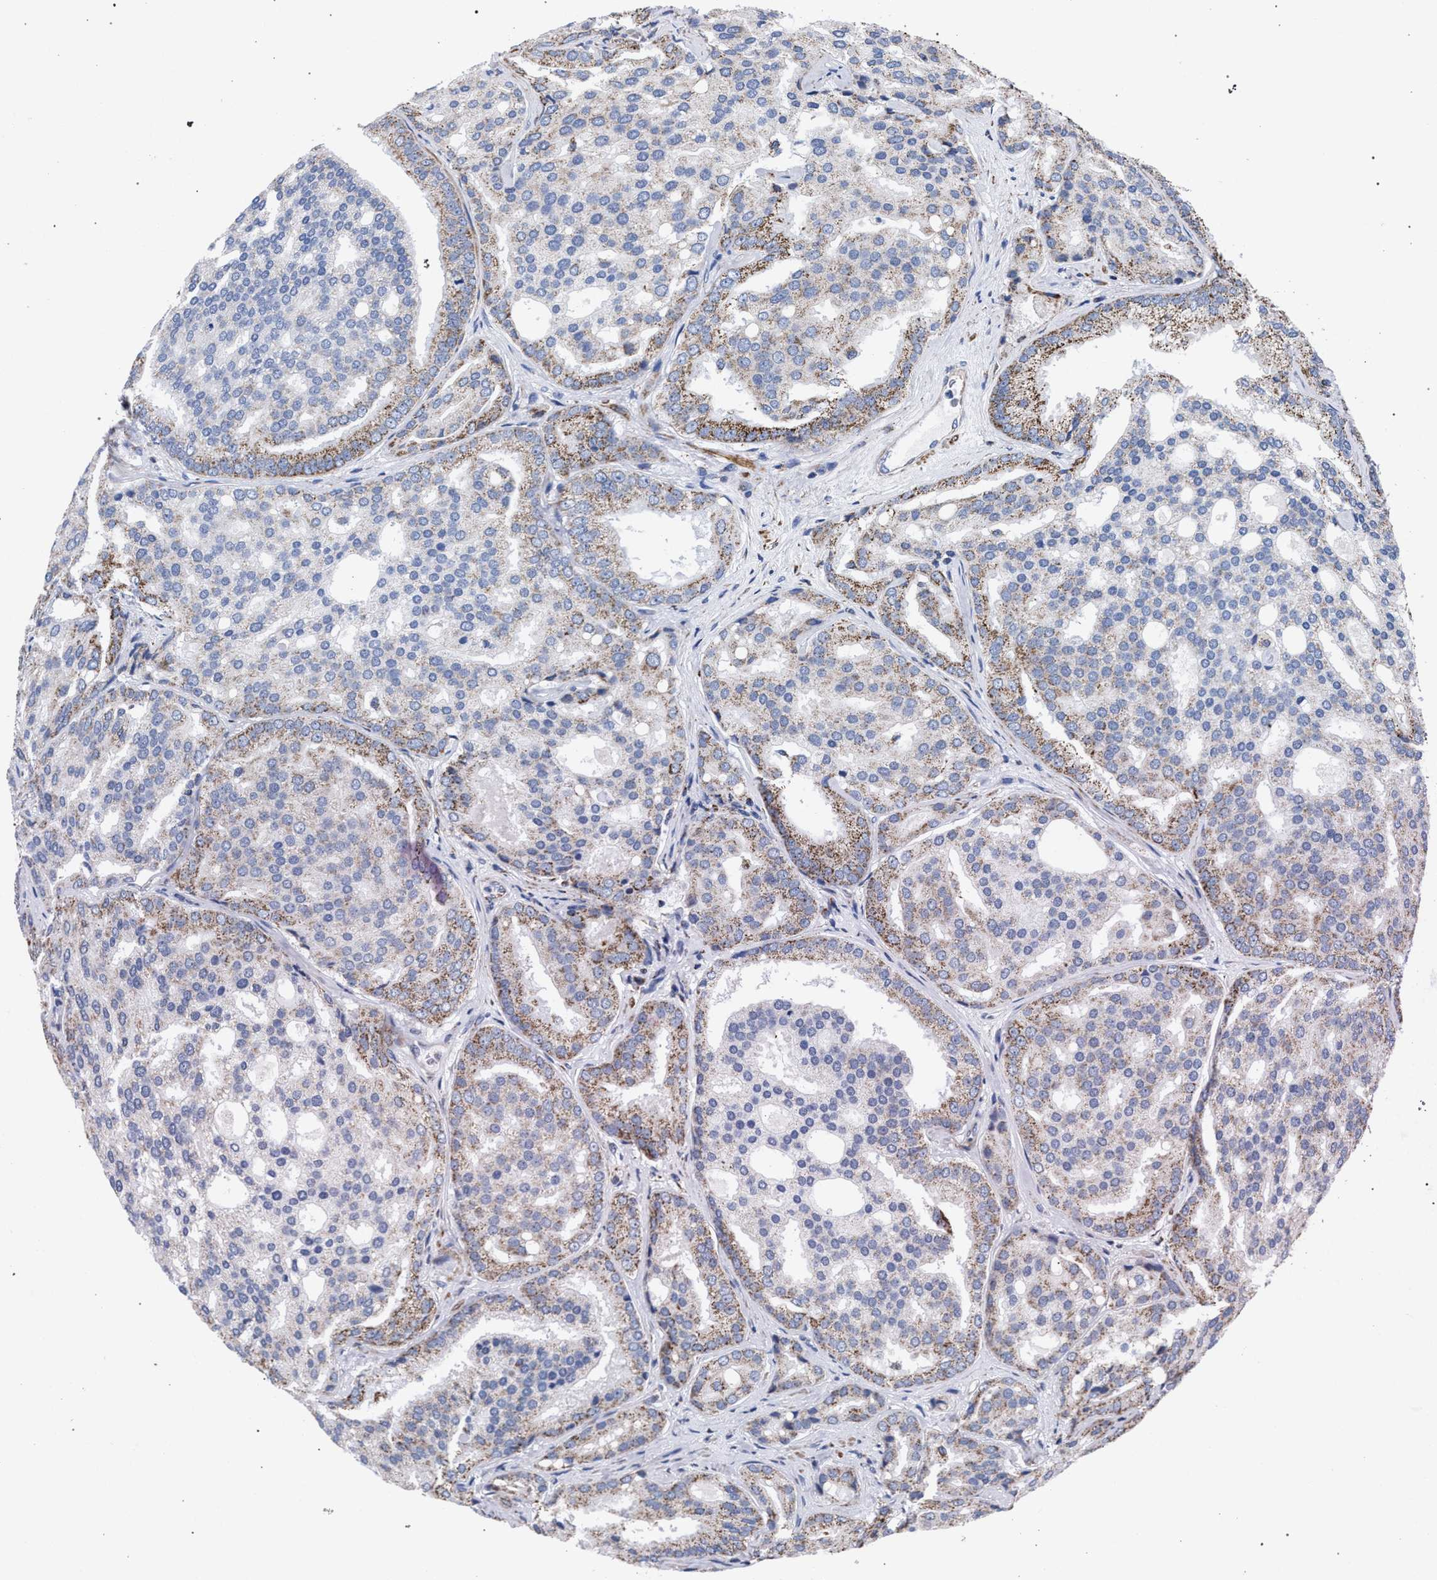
{"staining": {"intensity": "moderate", "quantity": "25%-75%", "location": "cytoplasmic/membranous"}, "tissue": "prostate cancer", "cell_type": "Tumor cells", "image_type": "cancer", "snomed": [{"axis": "morphology", "description": "Adenocarcinoma, High grade"}, {"axis": "topography", "description": "Prostate"}], "caption": "High-power microscopy captured an IHC micrograph of prostate cancer (high-grade adenocarcinoma), revealing moderate cytoplasmic/membranous staining in approximately 25%-75% of tumor cells.", "gene": "ACADS", "patient": {"sex": "male", "age": 64}}